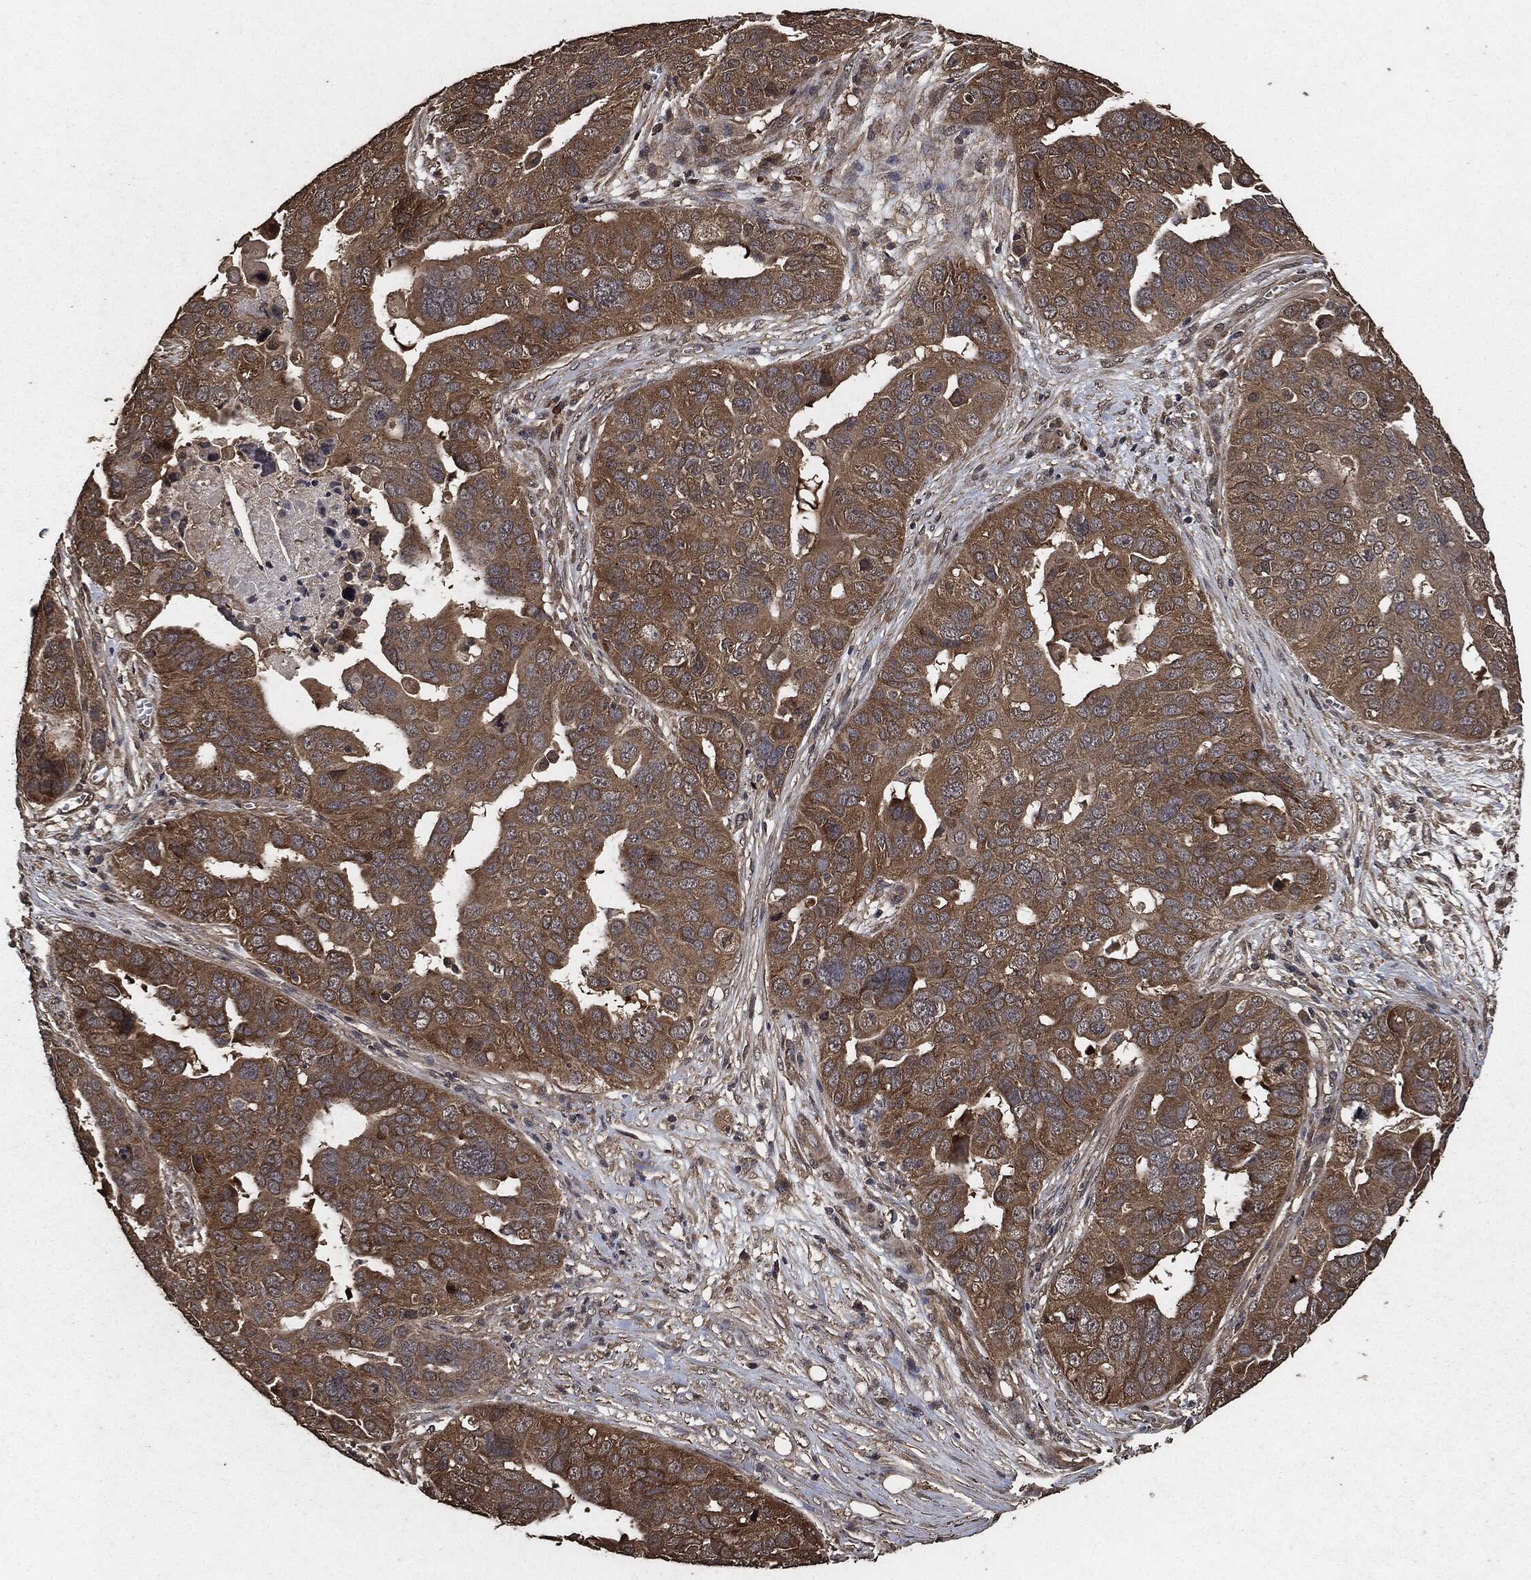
{"staining": {"intensity": "moderate", "quantity": ">75%", "location": "cytoplasmic/membranous"}, "tissue": "ovarian cancer", "cell_type": "Tumor cells", "image_type": "cancer", "snomed": [{"axis": "morphology", "description": "Carcinoma, endometroid"}, {"axis": "topography", "description": "Soft tissue"}, {"axis": "topography", "description": "Ovary"}], "caption": "Immunohistochemistry of endometroid carcinoma (ovarian) reveals medium levels of moderate cytoplasmic/membranous staining in approximately >75% of tumor cells.", "gene": "AKT1S1", "patient": {"sex": "female", "age": 52}}